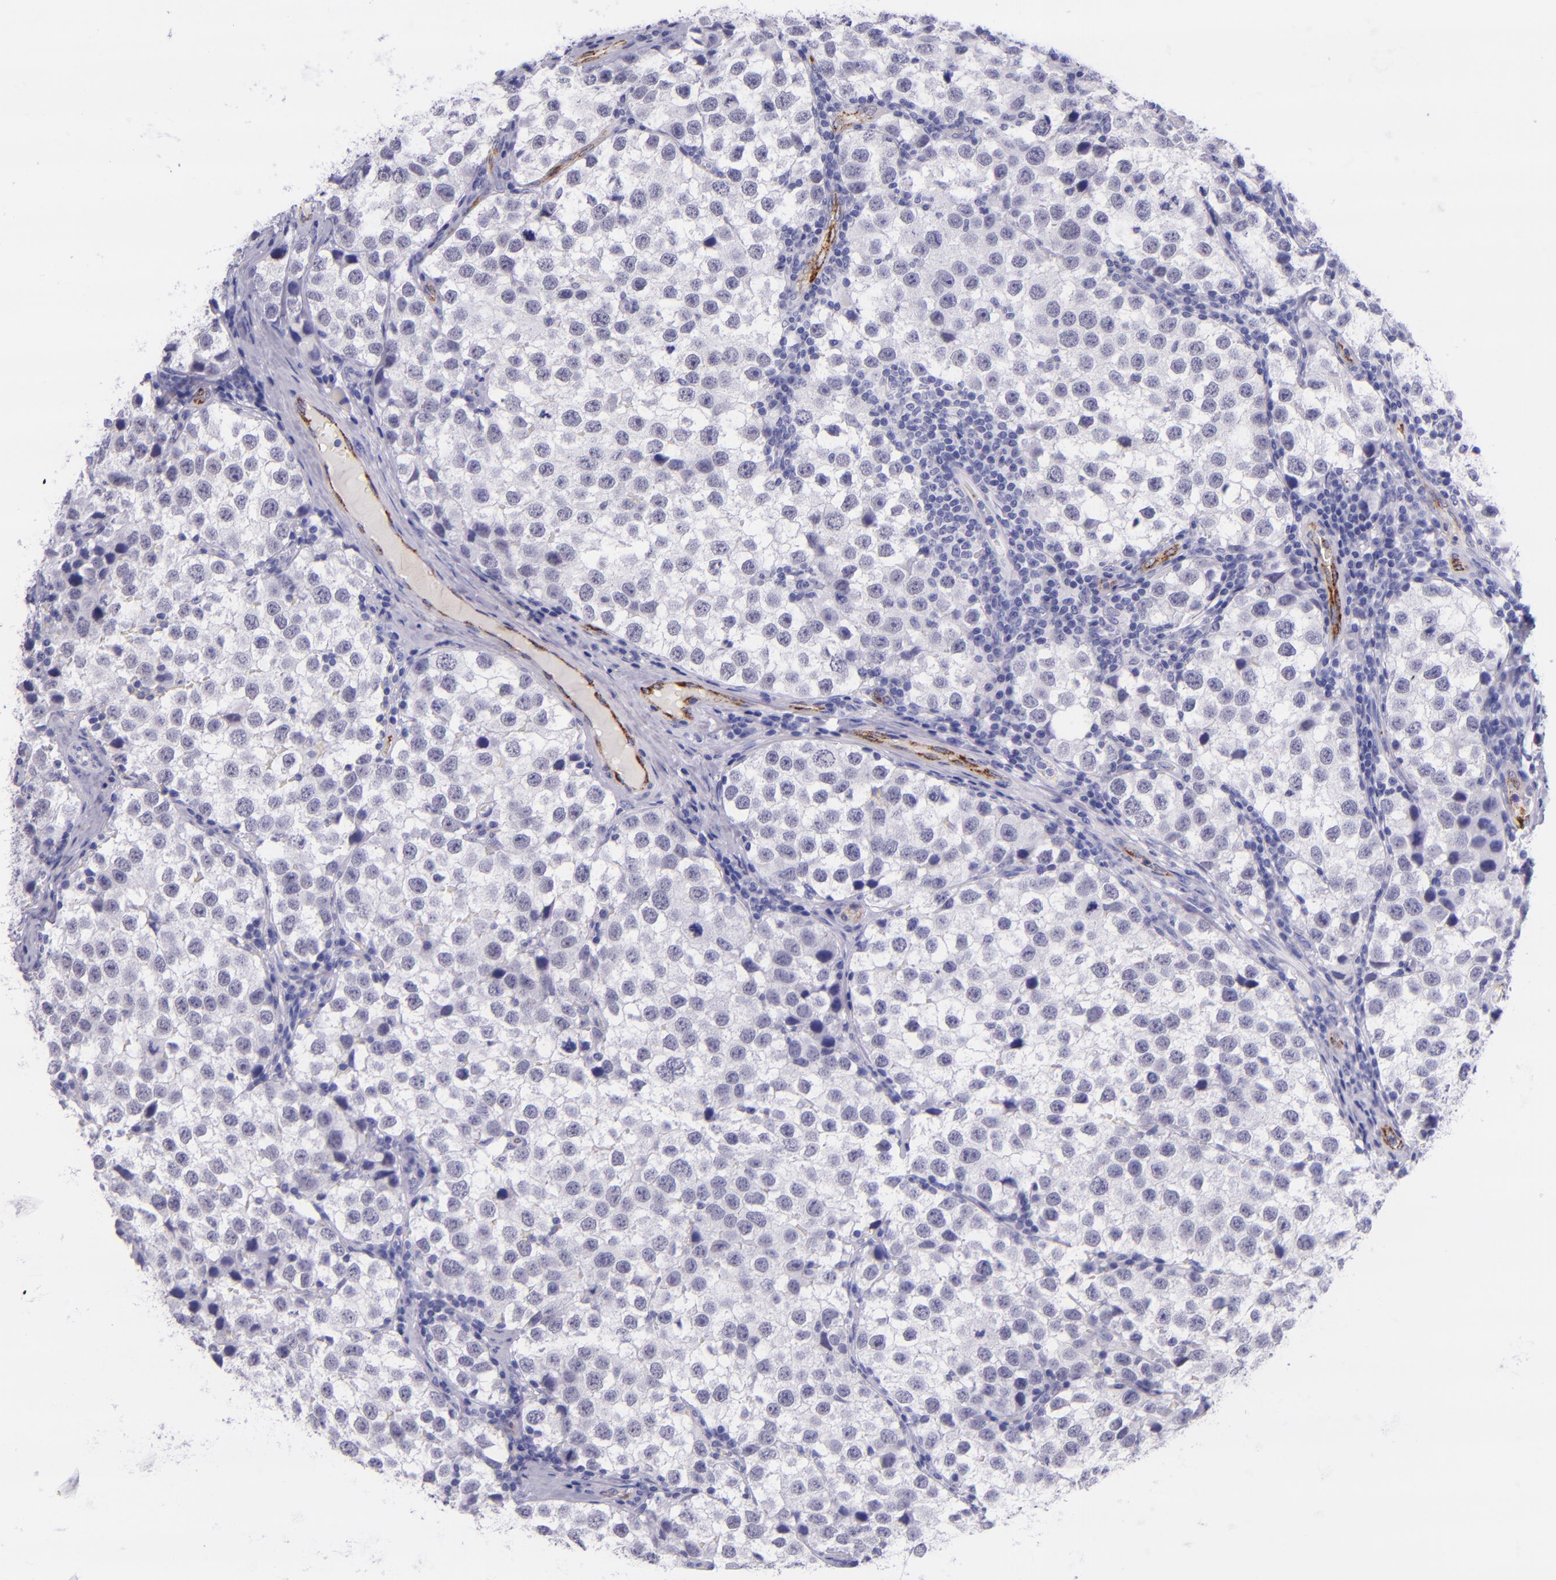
{"staining": {"intensity": "negative", "quantity": "none", "location": "none"}, "tissue": "testis cancer", "cell_type": "Tumor cells", "image_type": "cancer", "snomed": [{"axis": "morphology", "description": "Seminoma, NOS"}, {"axis": "topography", "description": "Testis"}], "caption": "Tumor cells show no significant protein expression in testis cancer (seminoma).", "gene": "SELE", "patient": {"sex": "male", "age": 39}}